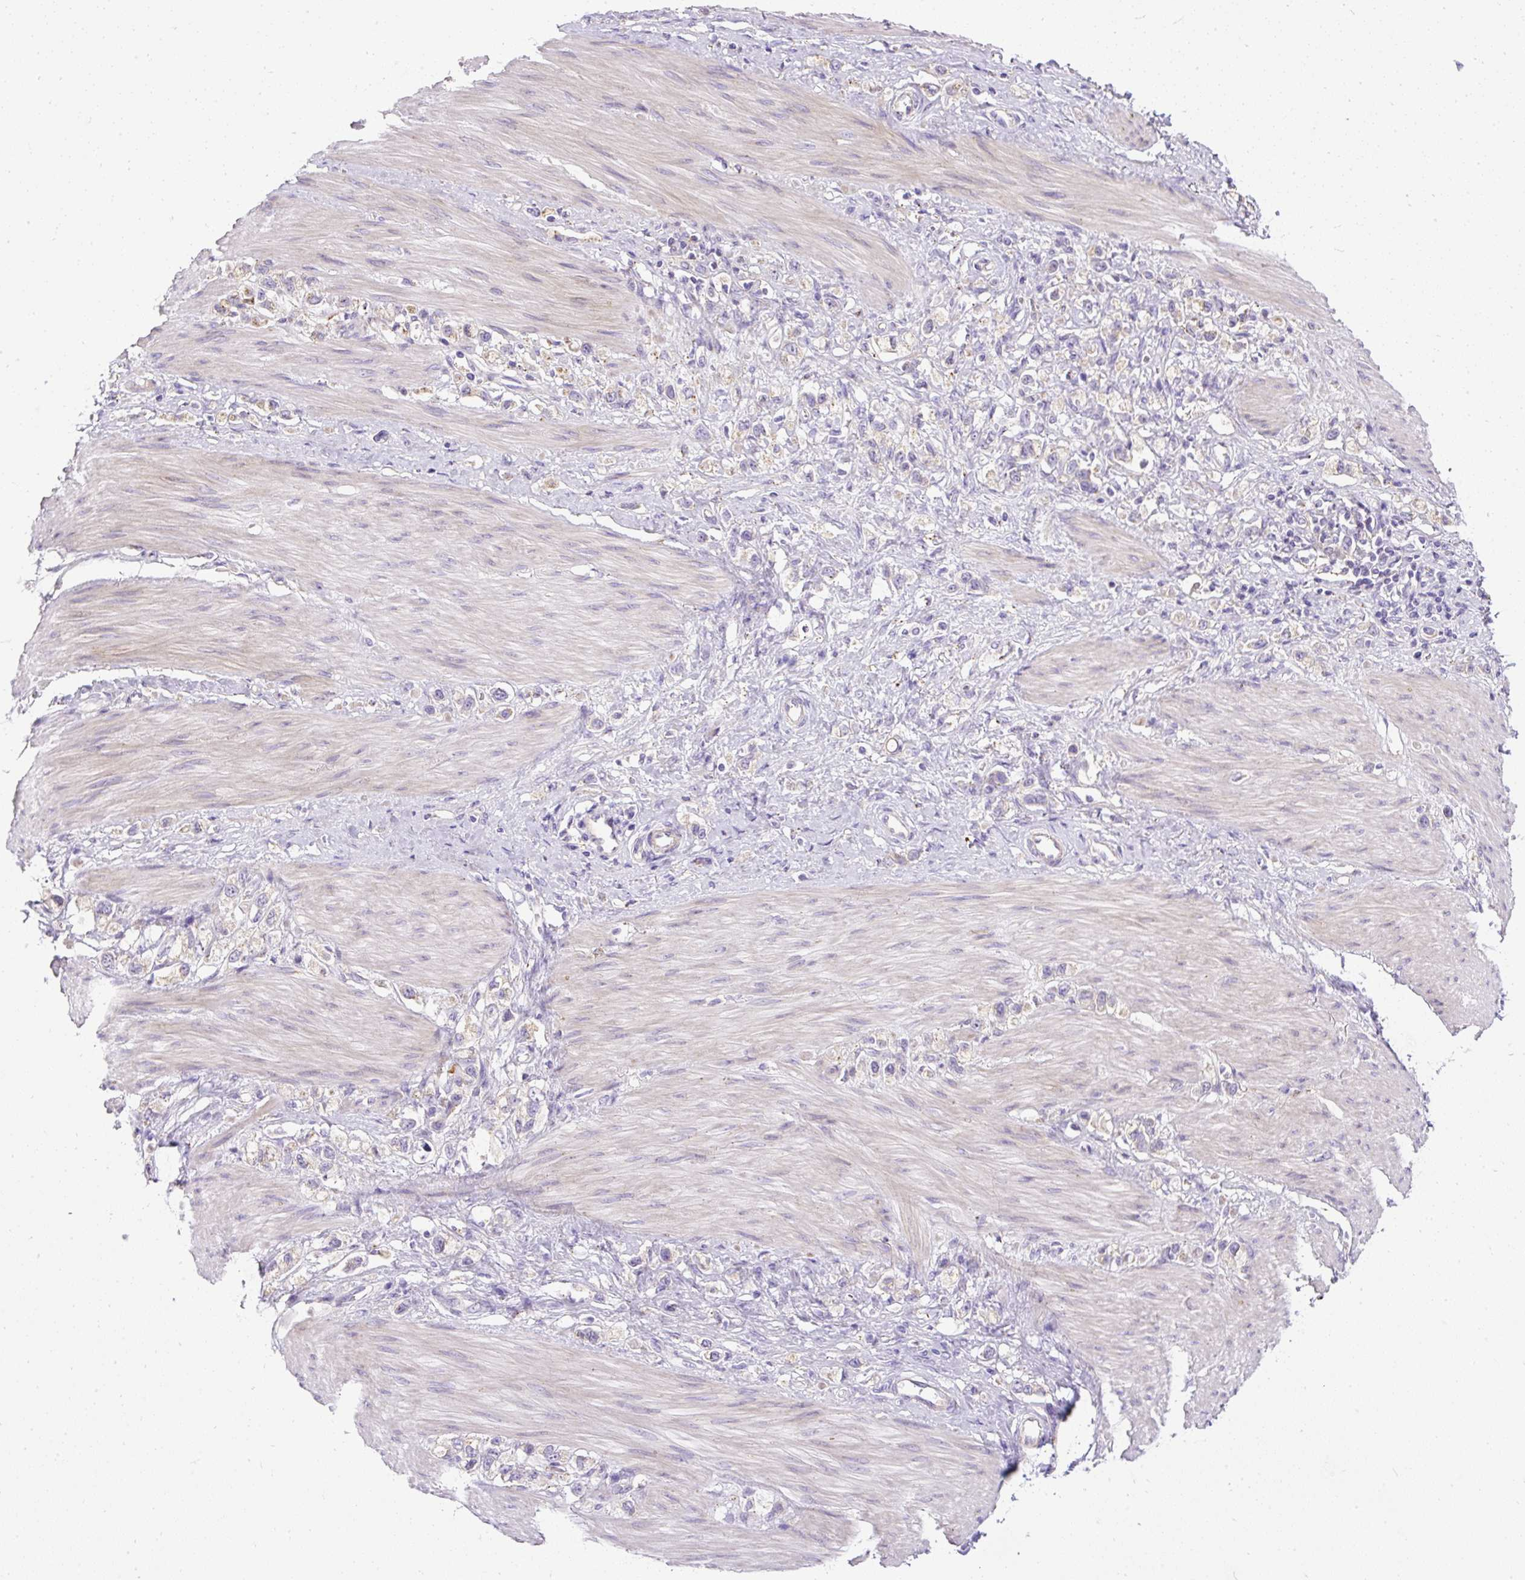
{"staining": {"intensity": "negative", "quantity": "none", "location": "none"}, "tissue": "stomach cancer", "cell_type": "Tumor cells", "image_type": "cancer", "snomed": [{"axis": "morphology", "description": "Adenocarcinoma, NOS"}, {"axis": "topography", "description": "Stomach"}], "caption": "Stomach adenocarcinoma stained for a protein using immunohistochemistry (IHC) exhibits no expression tumor cells.", "gene": "CFAP47", "patient": {"sex": "female", "age": 65}}